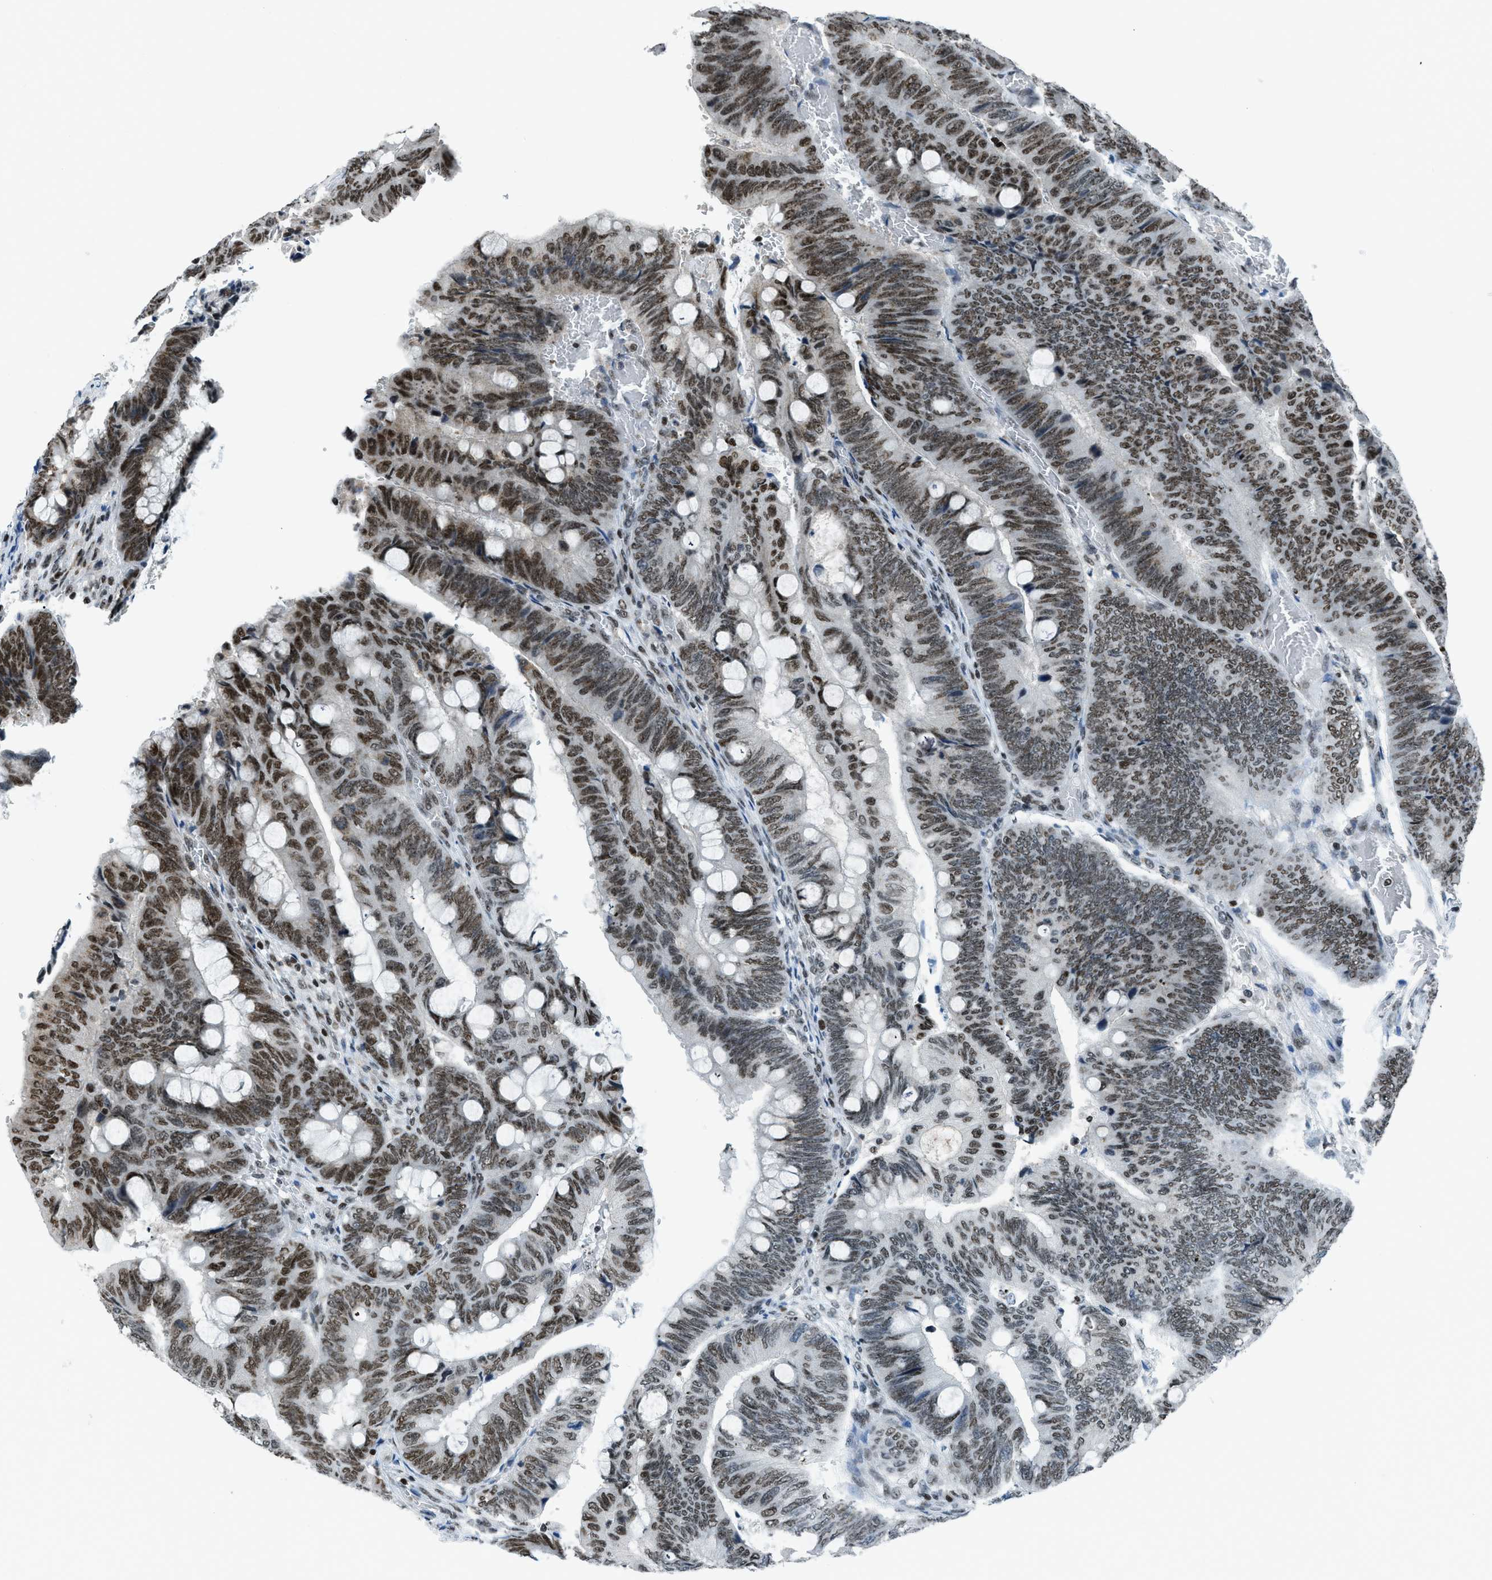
{"staining": {"intensity": "strong", "quantity": ">75%", "location": "nuclear"}, "tissue": "colorectal cancer", "cell_type": "Tumor cells", "image_type": "cancer", "snomed": [{"axis": "morphology", "description": "Normal tissue, NOS"}, {"axis": "morphology", "description": "Adenocarcinoma, NOS"}, {"axis": "topography", "description": "Rectum"}, {"axis": "topography", "description": "Peripheral nerve tissue"}], "caption": "Immunohistochemistry (IHC) image of neoplastic tissue: human colorectal adenocarcinoma stained using immunohistochemistry (IHC) demonstrates high levels of strong protein expression localized specifically in the nuclear of tumor cells, appearing as a nuclear brown color.", "gene": "RAD51B", "patient": {"sex": "male", "age": 92}}